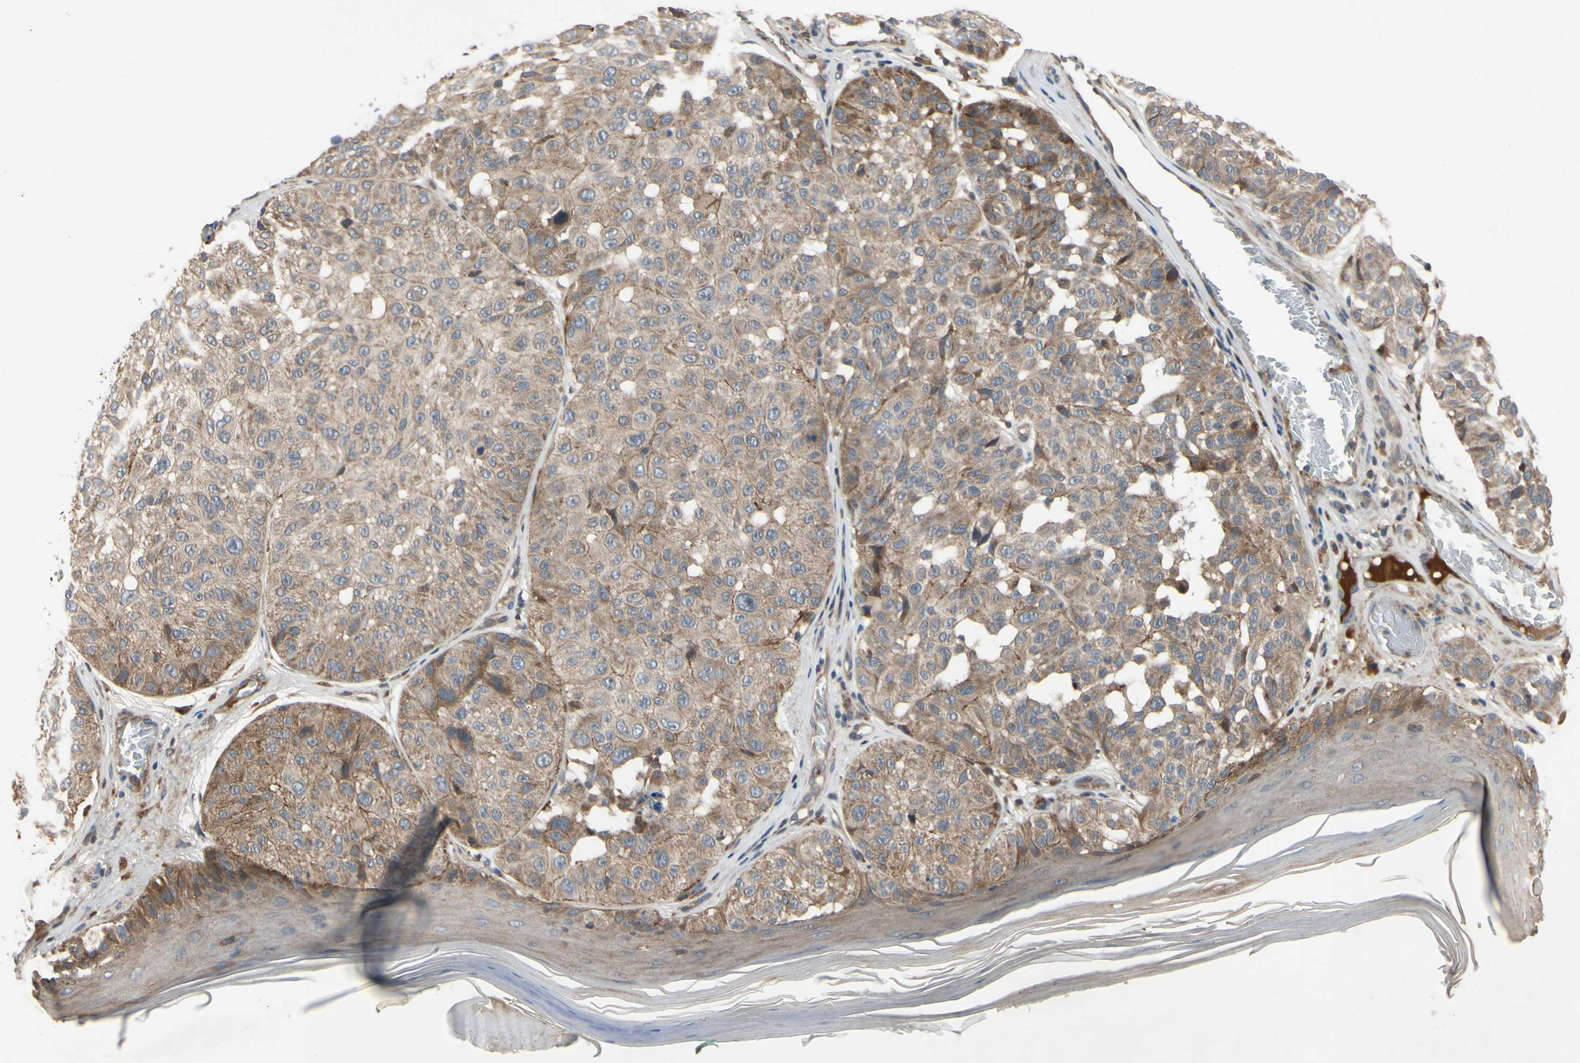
{"staining": {"intensity": "moderate", "quantity": ">75%", "location": "cytoplasmic/membranous"}, "tissue": "melanoma", "cell_type": "Tumor cells", "image_type": "cancer", "snomed": [{"axis": "morphology", "description": "Malignant melanoma, NOS"}, {"axis": "topography", "description": "Skin"}], "caption": "This image displays malignant melanoma stained with immunohistochemistry to label a protein in brown. The cytoplasmic/membranous of tumor cells show moderate positivity for the protein. Nuclei are counter-stained blue.", "gene": "XIAP", "patient": {"sex": "female", "age": 46}}